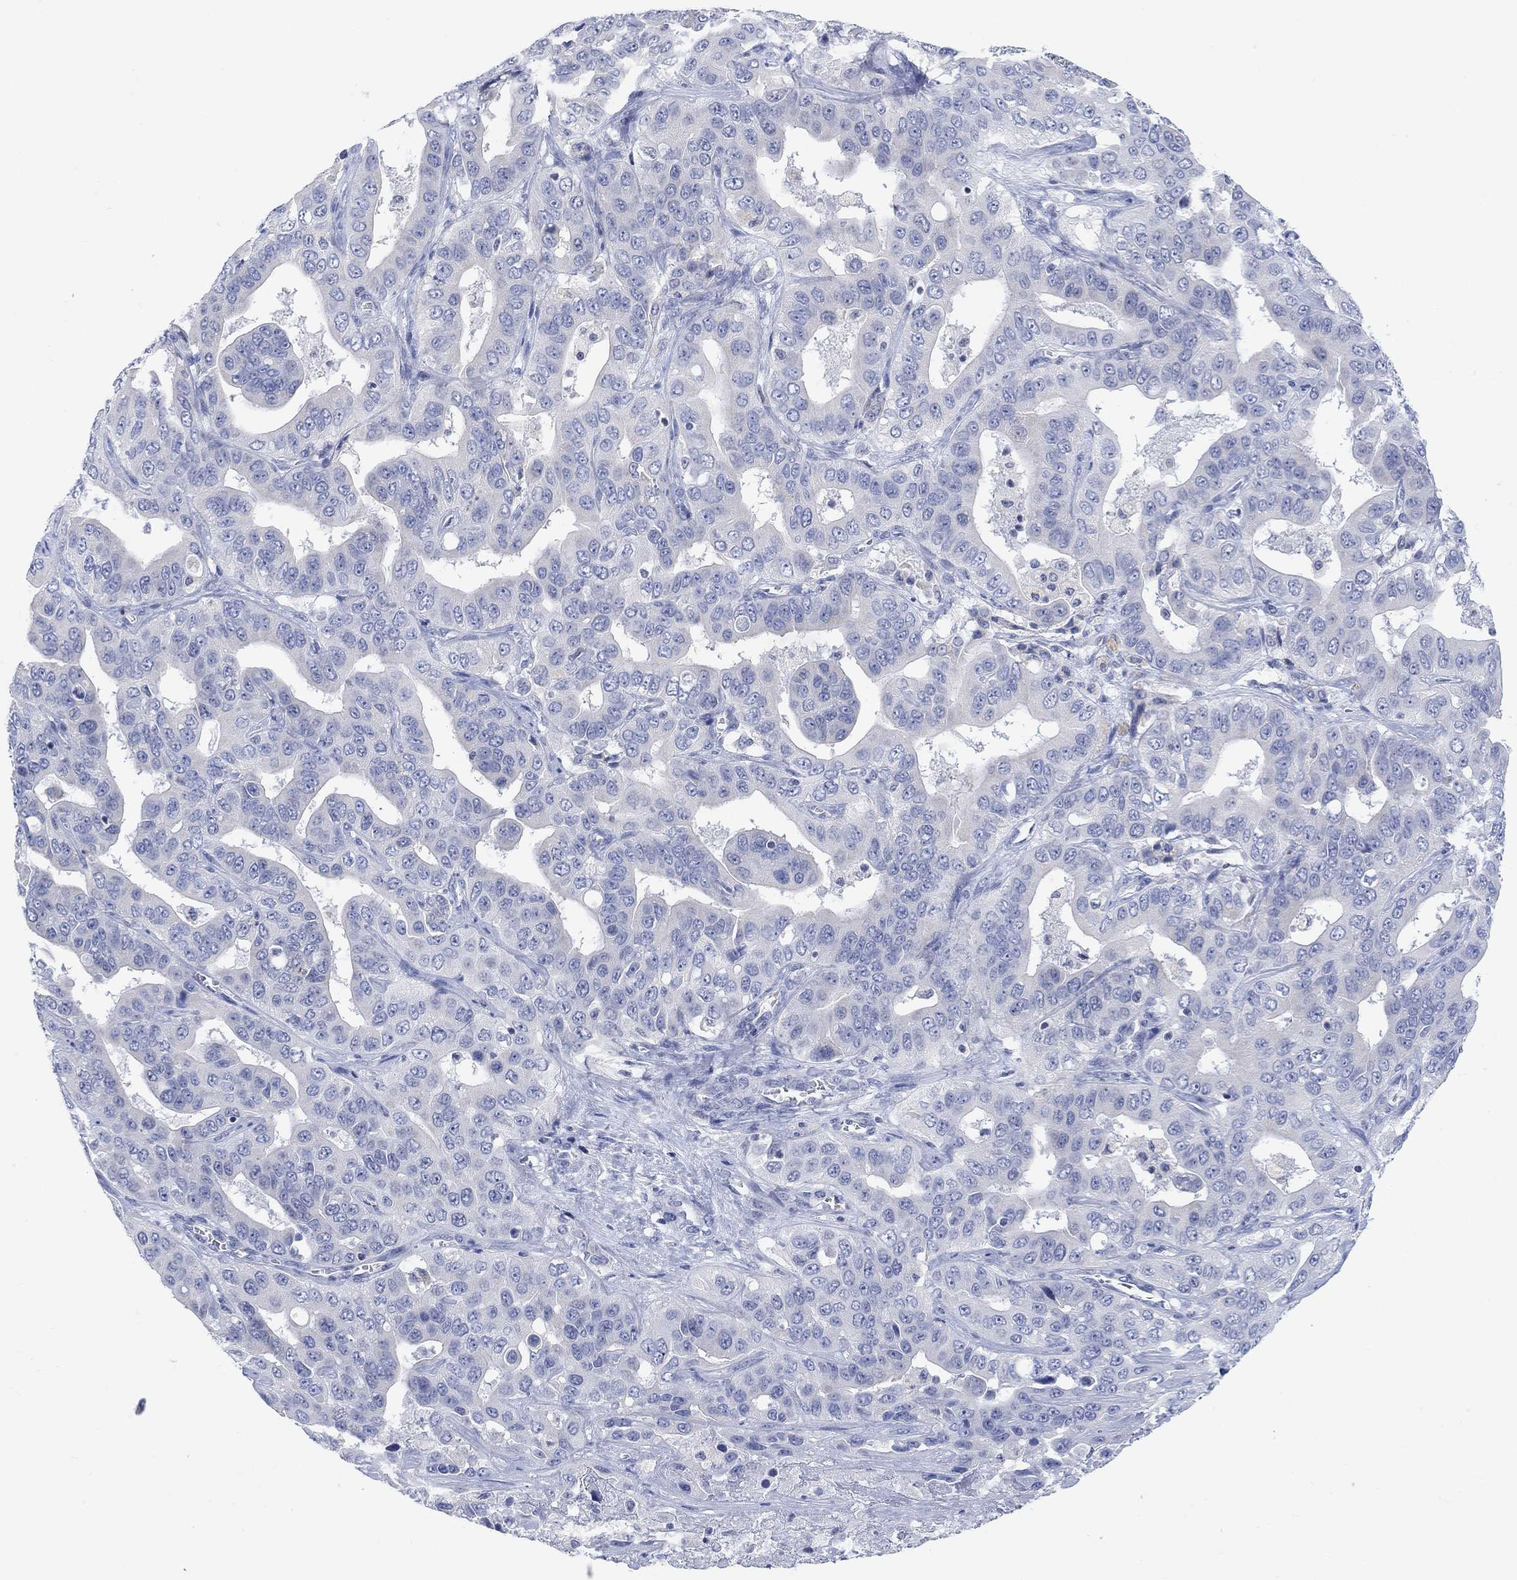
{"staining": {"intensity": "negative", "quantity": "none", "location": "none"}, "tissue": "liver cancer", "cell_type": "Tumor cells", "image_type": "cancer", "snomed": [{"axis": "morphology", "description": "Cholangiocarcinoma"}, {"axis": "topography", "description": "Liver"}], "caption": "DAB (3,3'-diaminobenzidine) immunohistochemical staining of human liver cholangiocarcinoma reveals no significant expression in tumor cells. Nuclei are stained in blue.", "gene": "ATP6V1E2", "patient": {"sex": "female", "age": 52}}